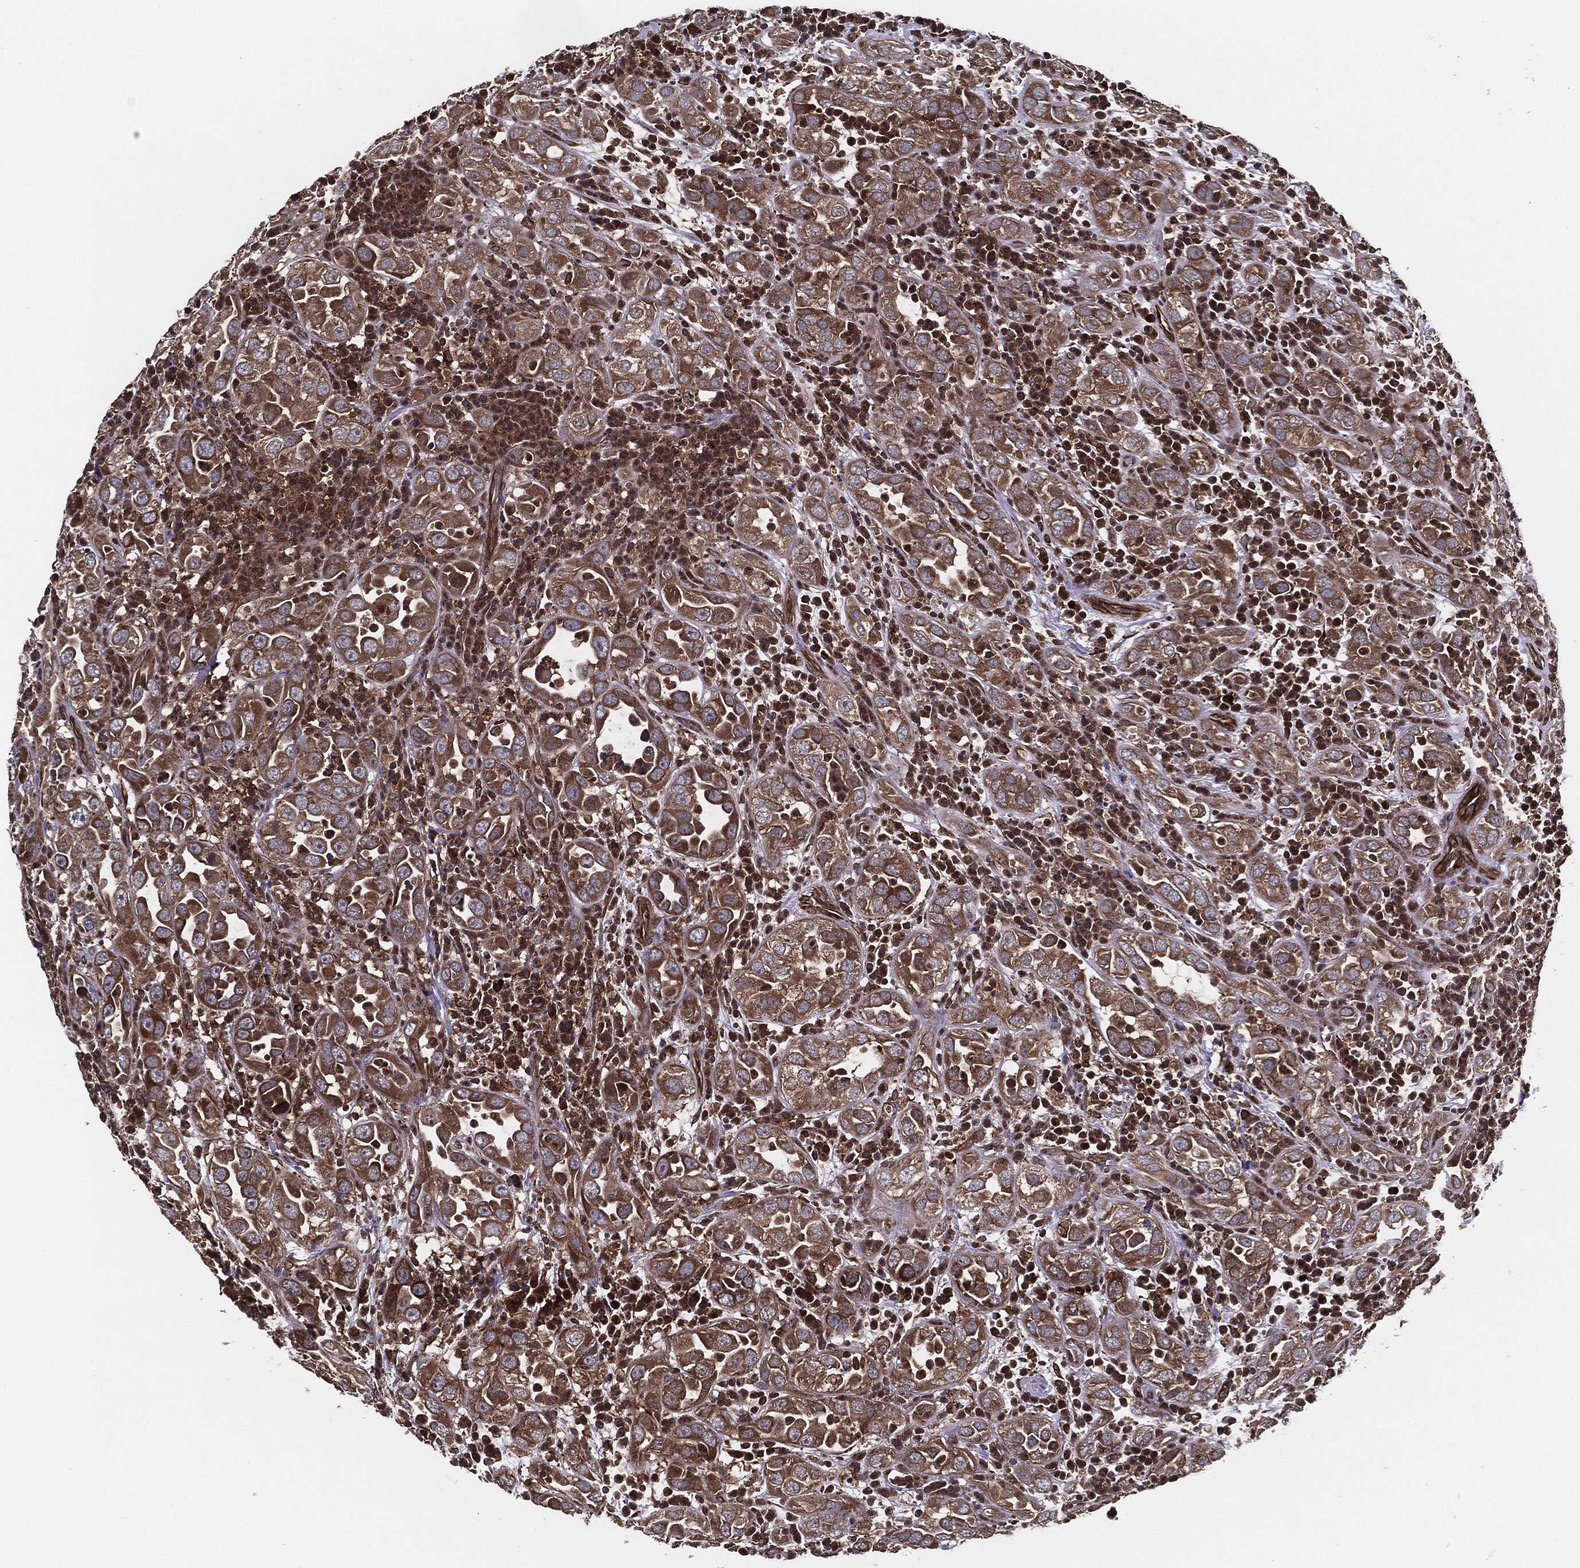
{"staining": {"intensity": "strong", "quantity": ">75%", "location": "cytoplasmic/membranous"}, "tissue": "urothelial cancer", "cell_type": "Tumor cells", "image_type": "cancer", "snomed": [{"axis": "morphology", "description": "Urothelial carcinoma, High grade"}, {"axis": "topography", "description": "Urinary bladder"}], "caption": "High-grade urothelial carcinoma stained with a brown dye exhibits strong cytoplasmic/membranous positive staining in about >75% of tumor cells.", "gene": "RAP1GDS1", "patient": {"sex": "female", "age": 41}}